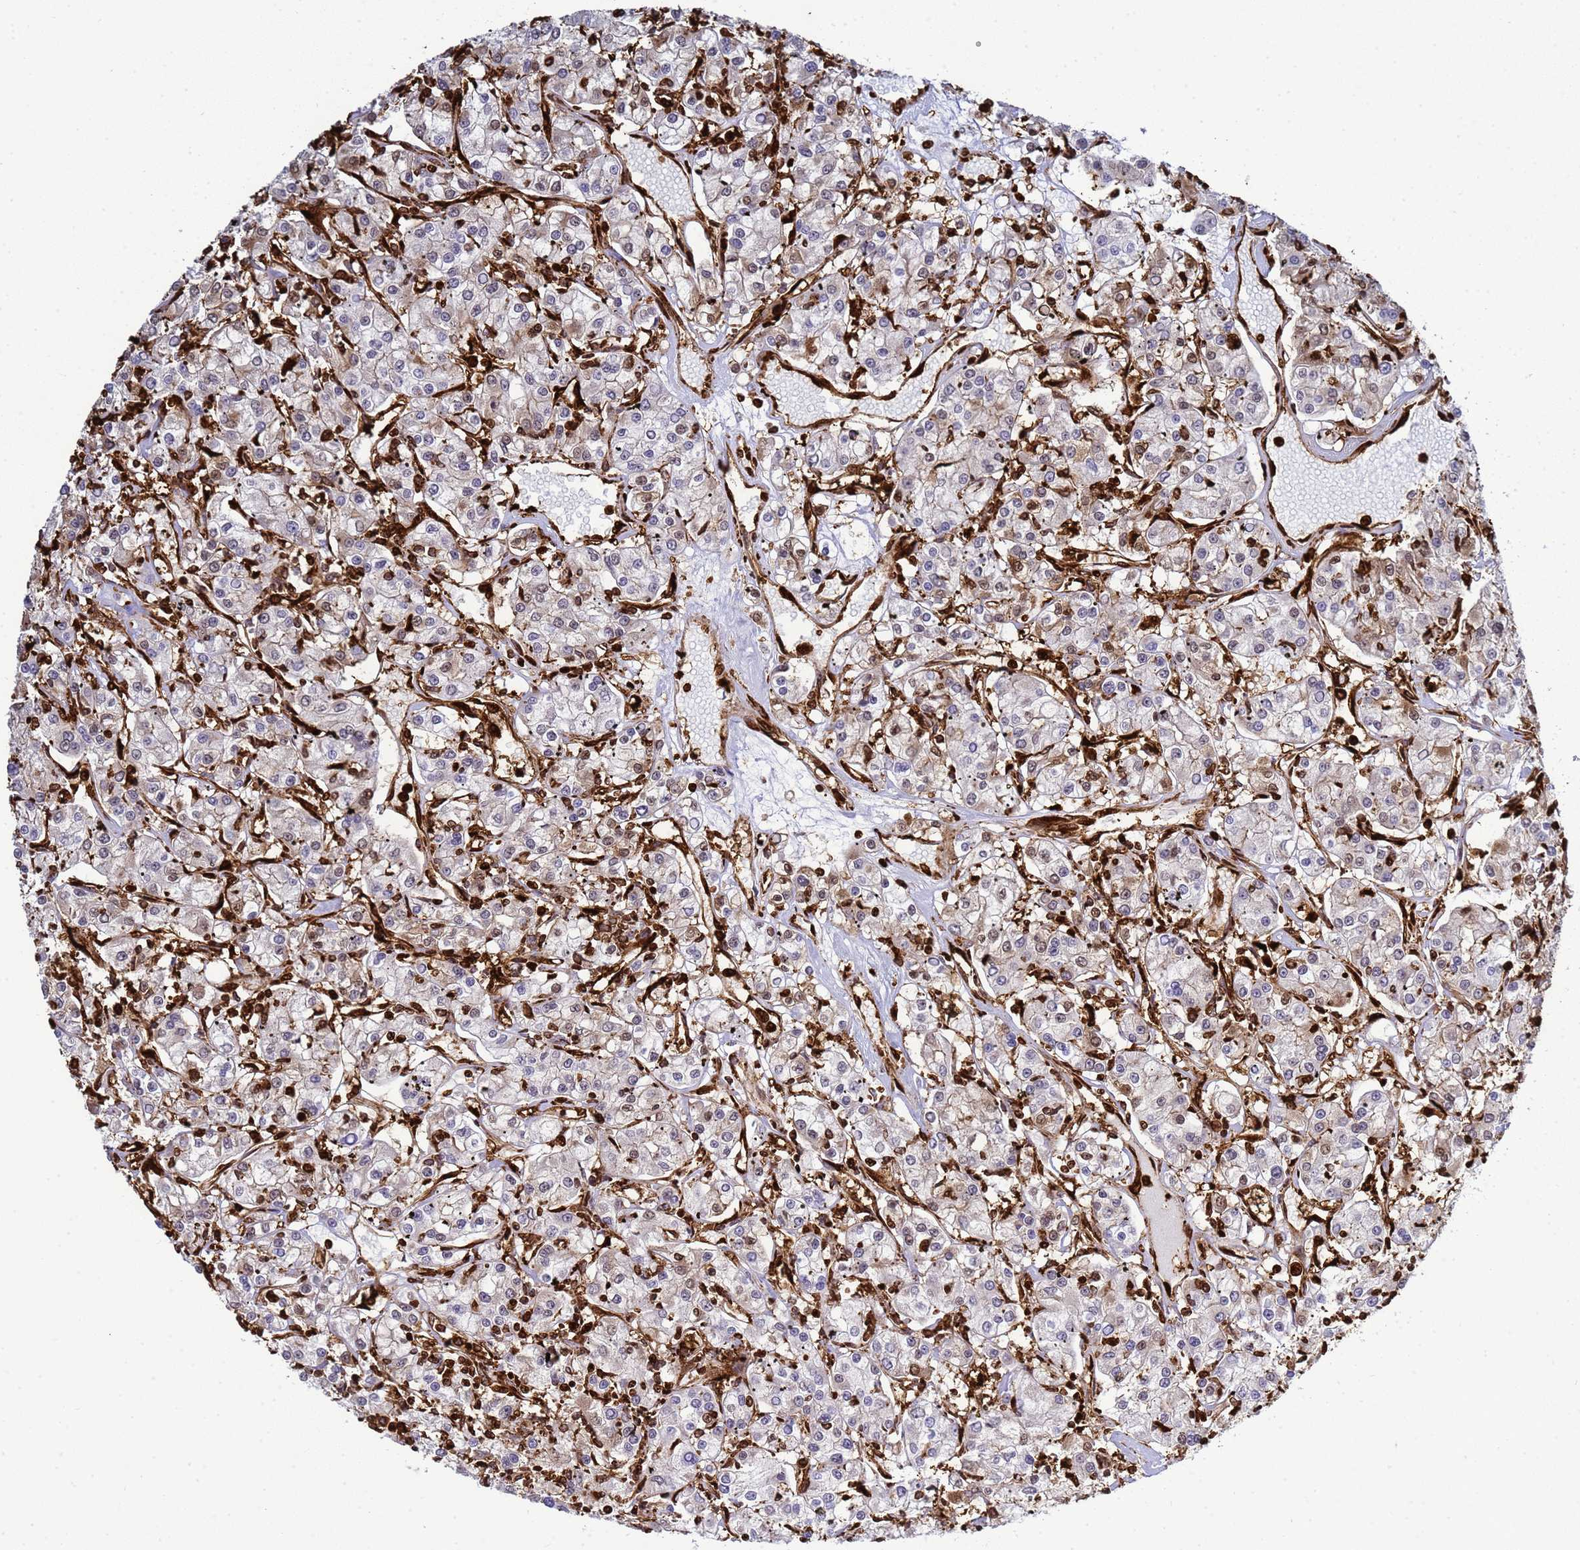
{"staining": {"intensity": "negative", "quantity": "none", "location": "none"}, "tissue": "renal cancer", "cell_type": "Tumor cells", "image_type": "cancer", "snomed": [{"axis": "morphology", "description": "Adenocarcinoma, NOS"}, {"axis": "topography", "description": "Kidney"}], "caption": "DAB immunohistochemical staining of human renal cancer demonstrates no significant expression in tumor cells.", "gene": "ZBTB8OS", "patient": {"sex": "female", "age": 59}}